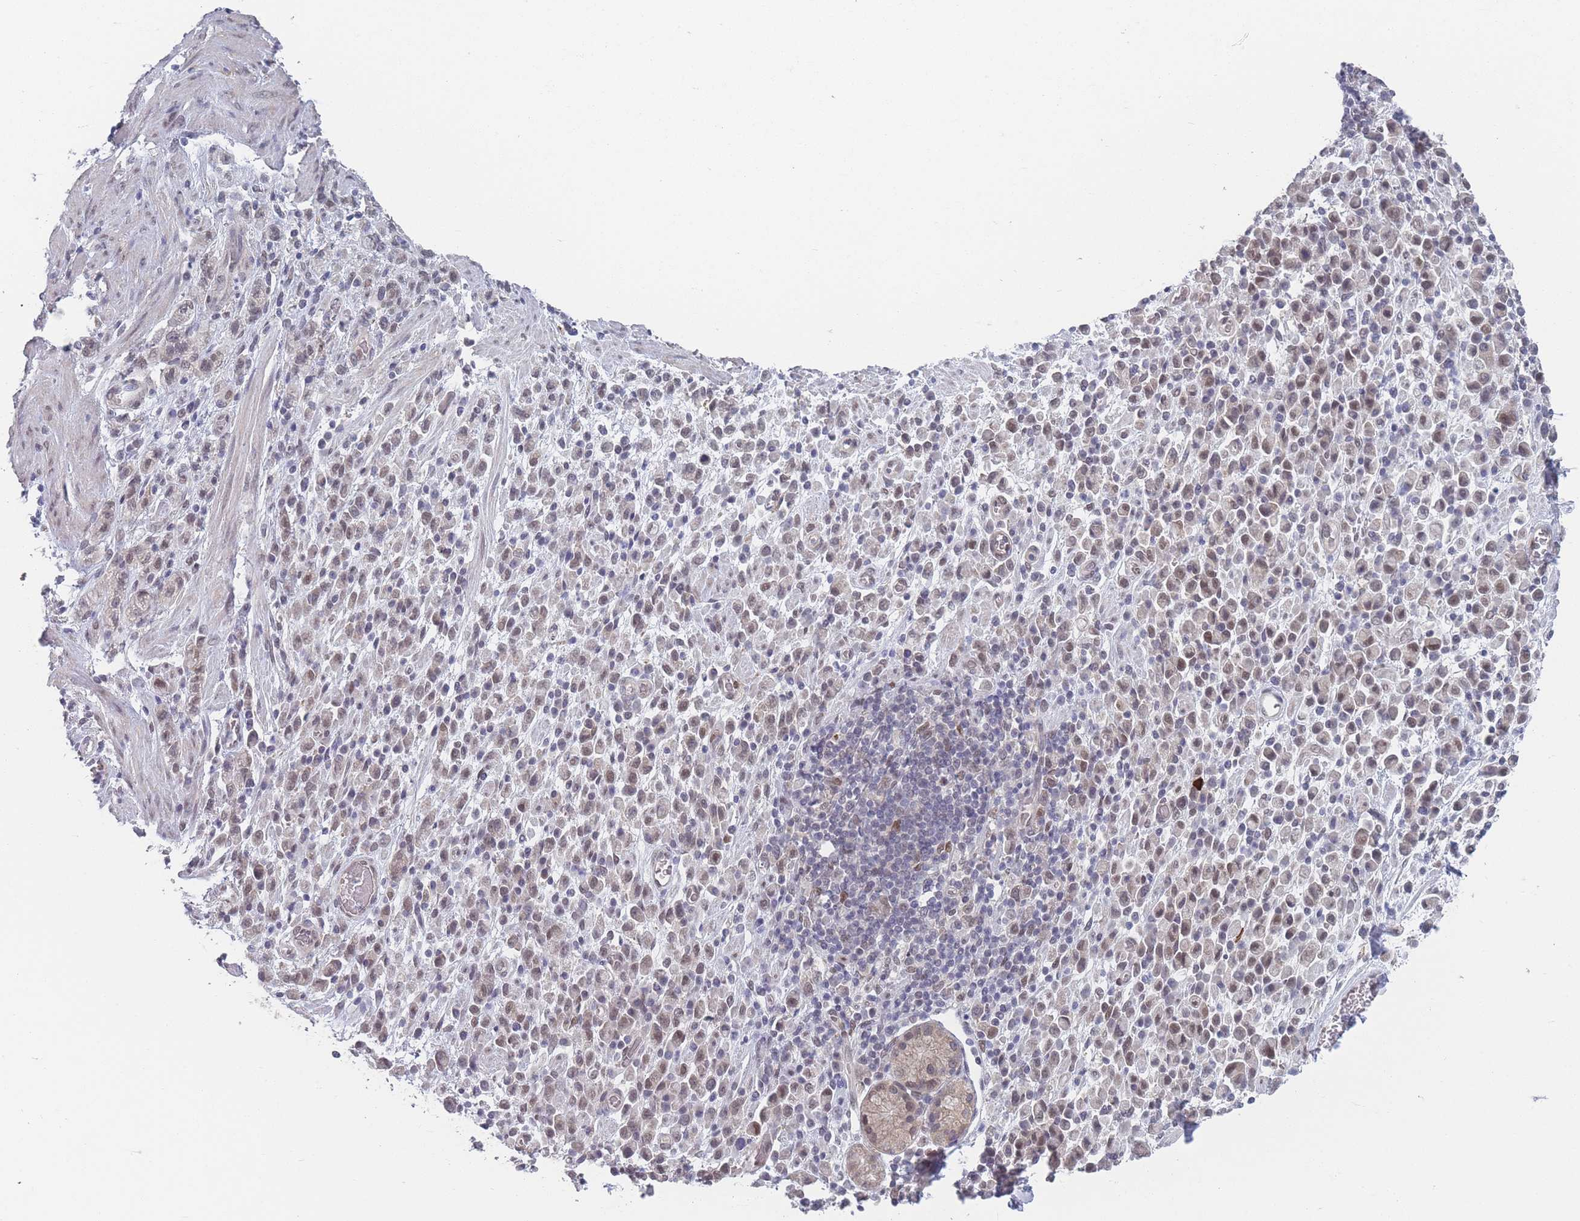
{"staining": {"intensity": "weak", "quantity": "25%-75%", "location": "nuclear"}, "tissue": "stomach cancer", "cell_type": "Tumor cells", "image_type": "cancer", "snomed": [{"axis": "morphology", "description": "Adenocarcinoma, NOS"}, {"axis": "topography", "description": "Stomach"}], "caption": "An immunohistochemistry (IHC) image of neoplastic tissue is shown. Protein staining in brown highlights weak nuclear positivity in stomach cancer within tumor cells. (DAB (3,3'-diaminobenzidine) = brown stain, brightfield microscopy at high magnification).", "gene": "ANKRD10", "patient": {"sex": "male", "age": 77}}